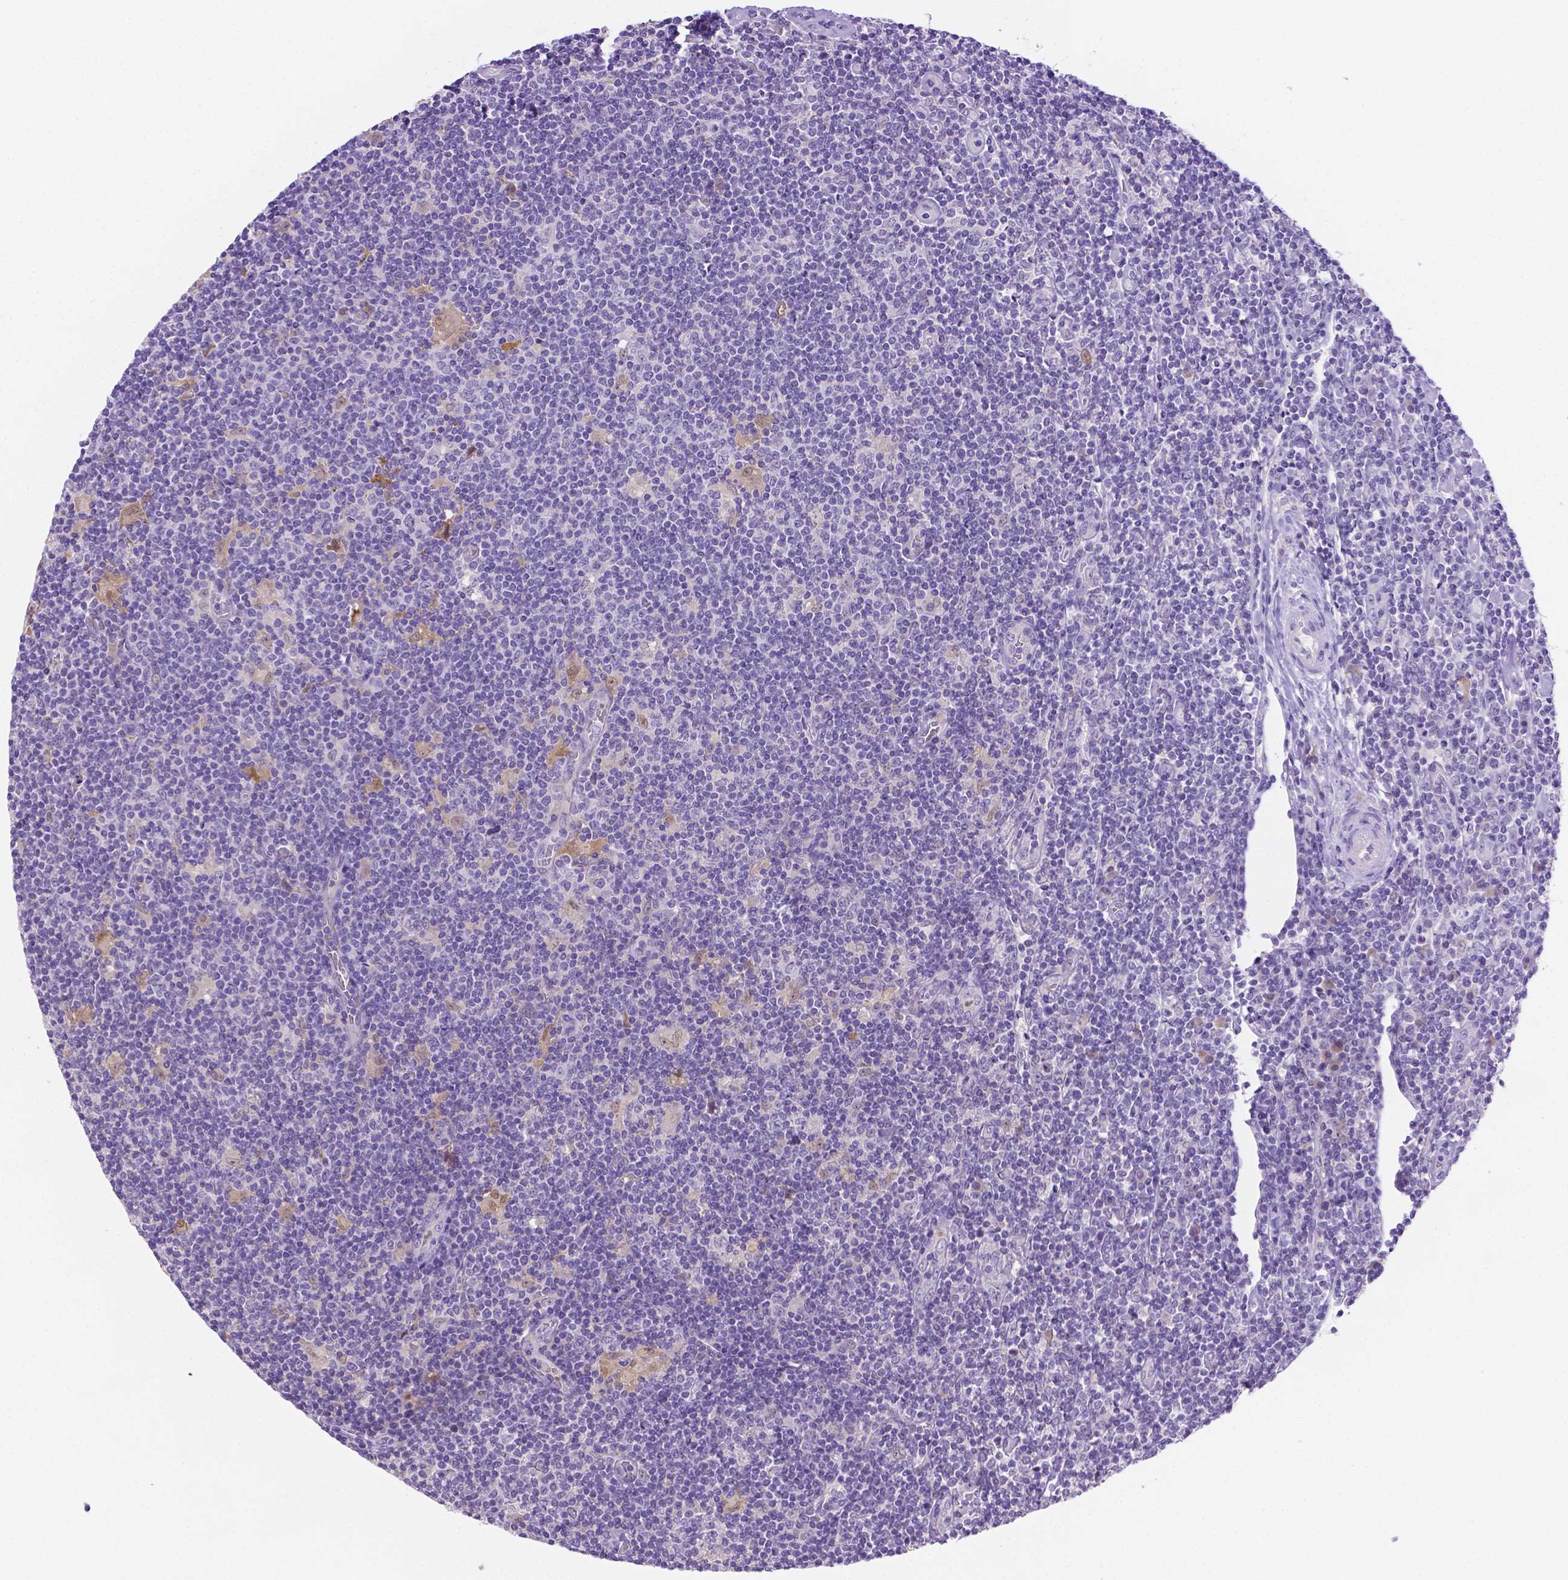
{"staining": {"intensity": "negative", "quantity": "none", "location": "none"}, "tissue": "lymphoma", "cell_type": "Tumor cells", "image_type": "cancer", "snomed": [{"axis": "morphology", "description": "Hodgkin's disease, NOS"}, {"axis": "topography", "description": "Lymph node"}], "caption": "High magnification brightfield microscopy of lymphoma stained with DAB (3,3'-diaminobenzidine) (brown) and counterstained with hematoxylin (blue): tumor cells show no significant staining.", "gene": "NXPH2", "patient": {"sex": "male", "age": 40}}